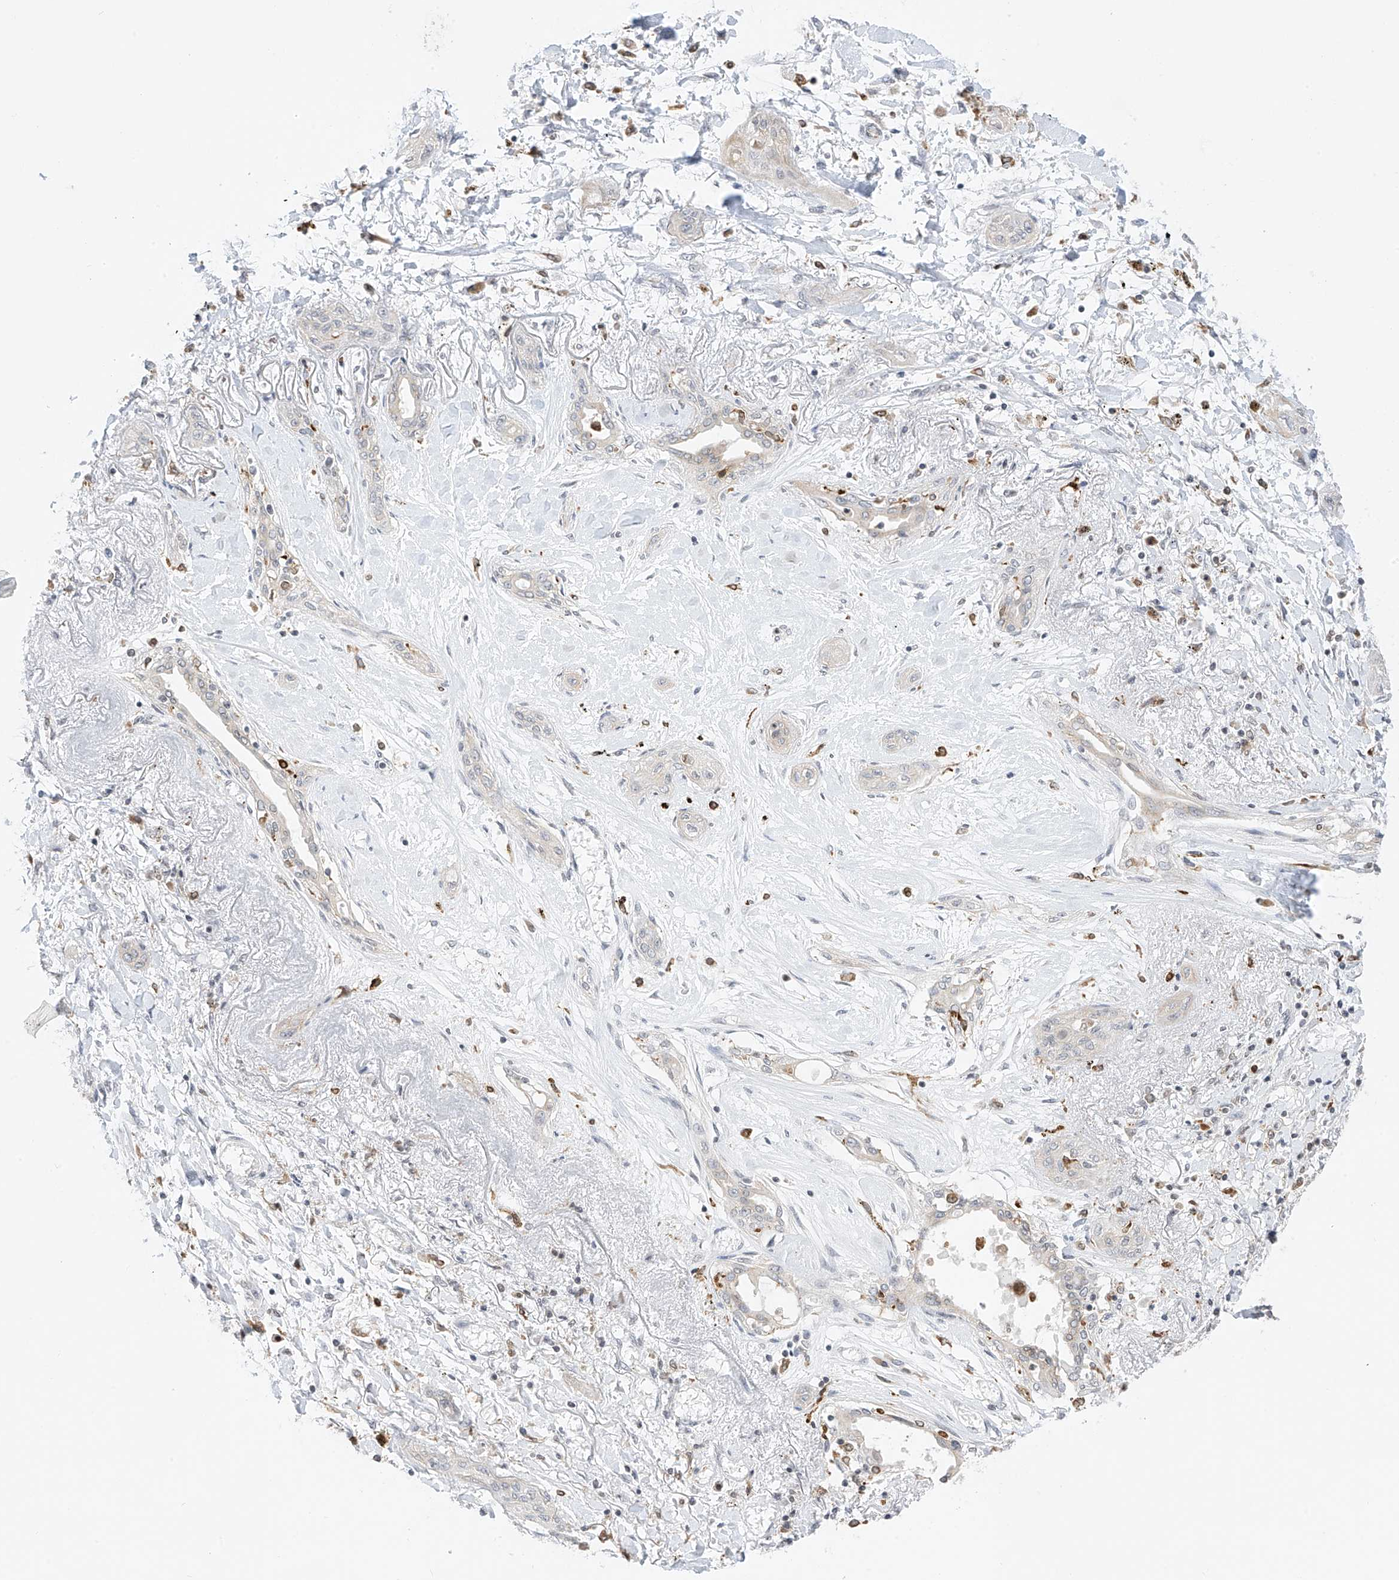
{"staining": {"intensity": "weak", "quantity": "<25%", "location": "cytoplasmic/membranous"}, "tissue": "lung cancer", "cell_type": "Tumor cells", "image_type": "cancer", "snomed": [{"axis": "morphology", "description": "Squamous cell carcinoma, NOS"}, {"axis": "topography", "description": "Lung"}], "caption": "An immunohistochemistry (IHC) image of lung squamous cell carcinoma is shown. There is no staining in tumor cells of lung squamous cell carcinoma. The staining was performed using DAB (3,3'-diaminobenzidine) to visualize the protein expression in brown, while the nuclei were stained in blue with hematoxylin (Magnification: 20x).", "gene": "TBXAS1", "patient": {"sex": "female", "age": 47}}